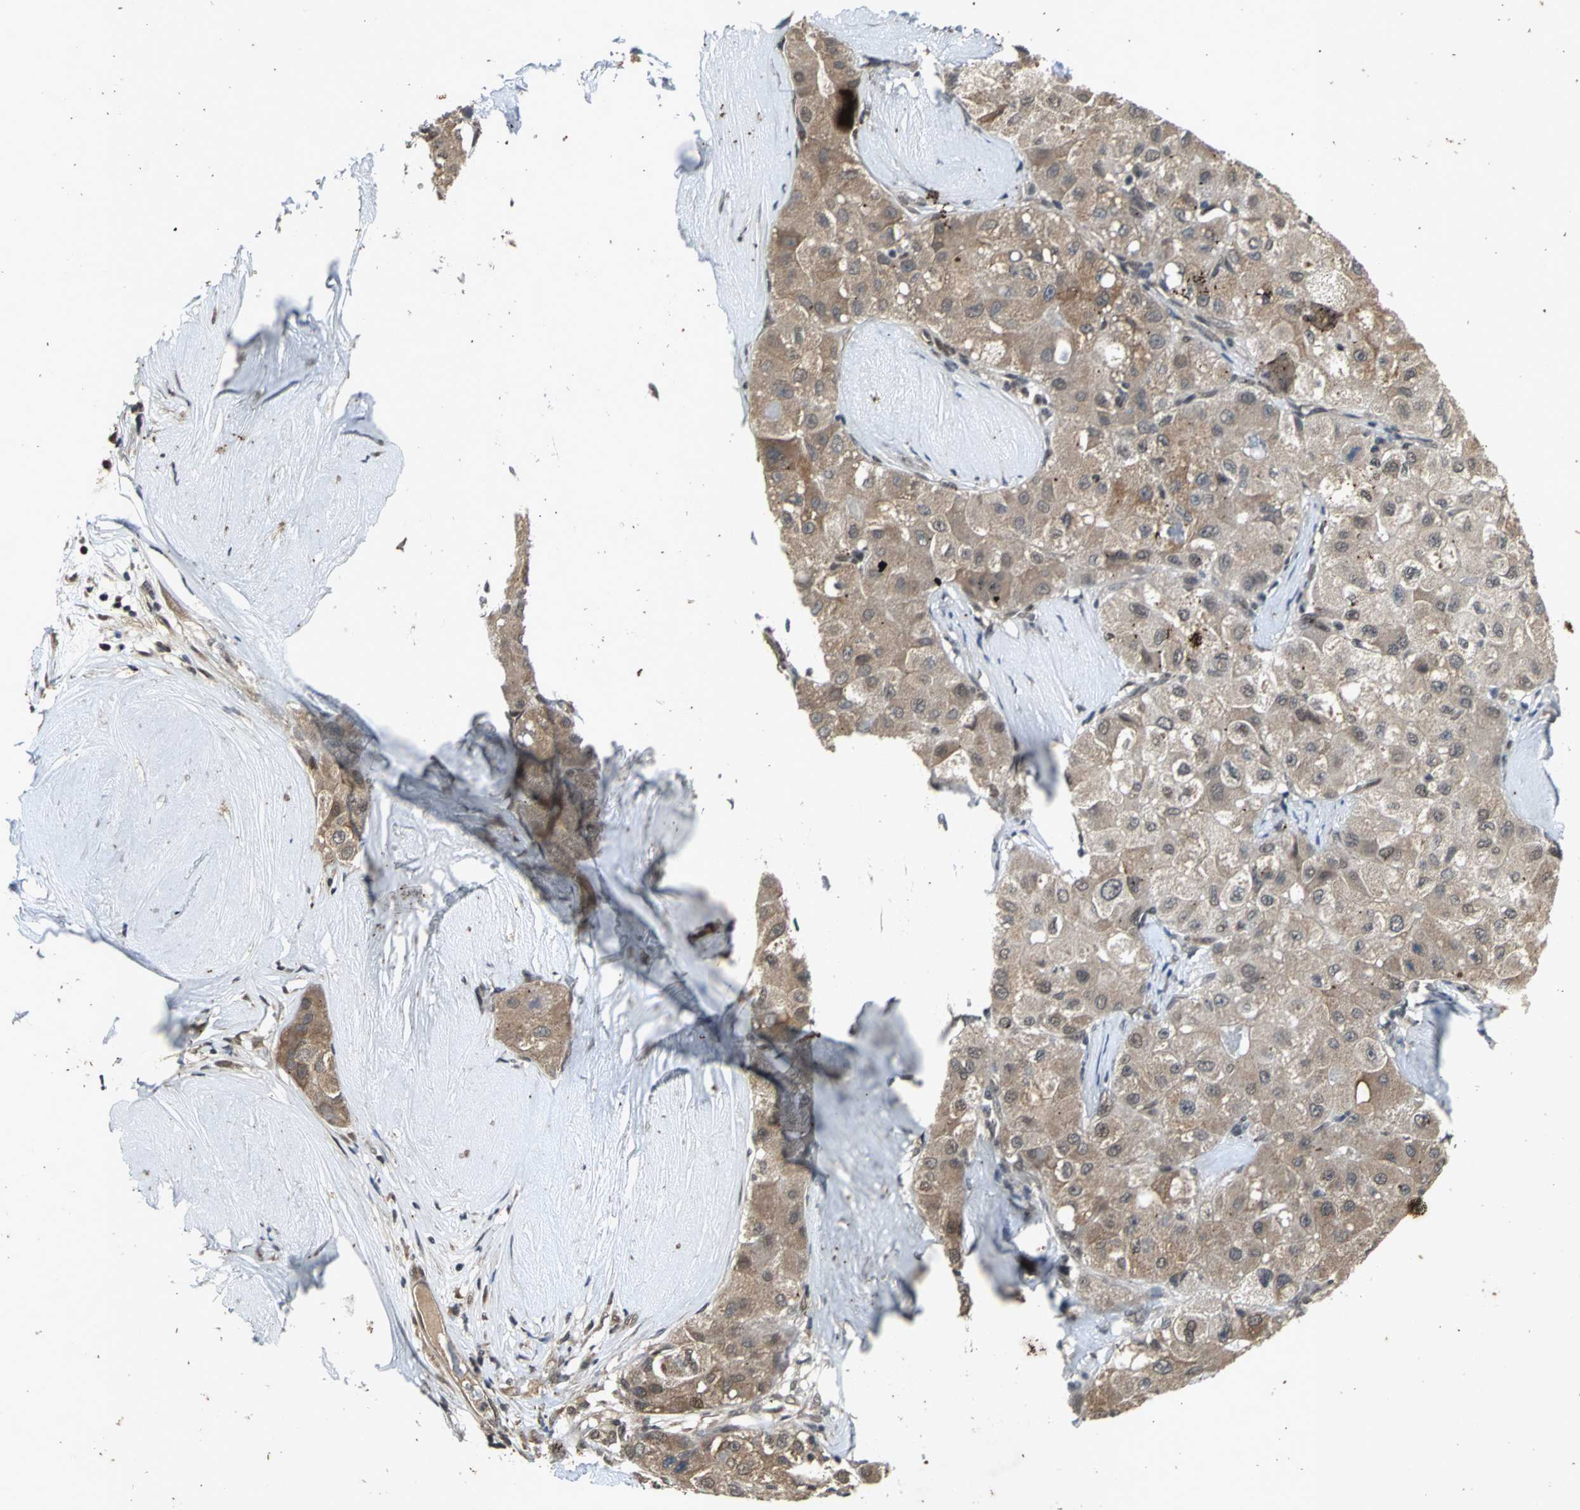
{"staining": {"intensity": "weak", "quantity": ">75%", "location": "cytoplasmic/membranous"}, "tissue": "liver cancer", "cell_type": "Tumor cells", "image_type": "cancer", "snomed": [{"axis": "morphology", "description": "Carcinoma, Hepatocellular, NOS"}, {"axis": "topography", "description": "Liver"}], "caption": "Protein expression by immunohistochemistry reveals weak cytoplasmic/membranous expression in approximately >75% of tumor cells in hepatocellular carcinoma (liver). Ihc stains the protein of interest in brown and the nuclei are stained blue.", "gene": "NOTCH3", "patient": {"sex": "male", "age": 80}}